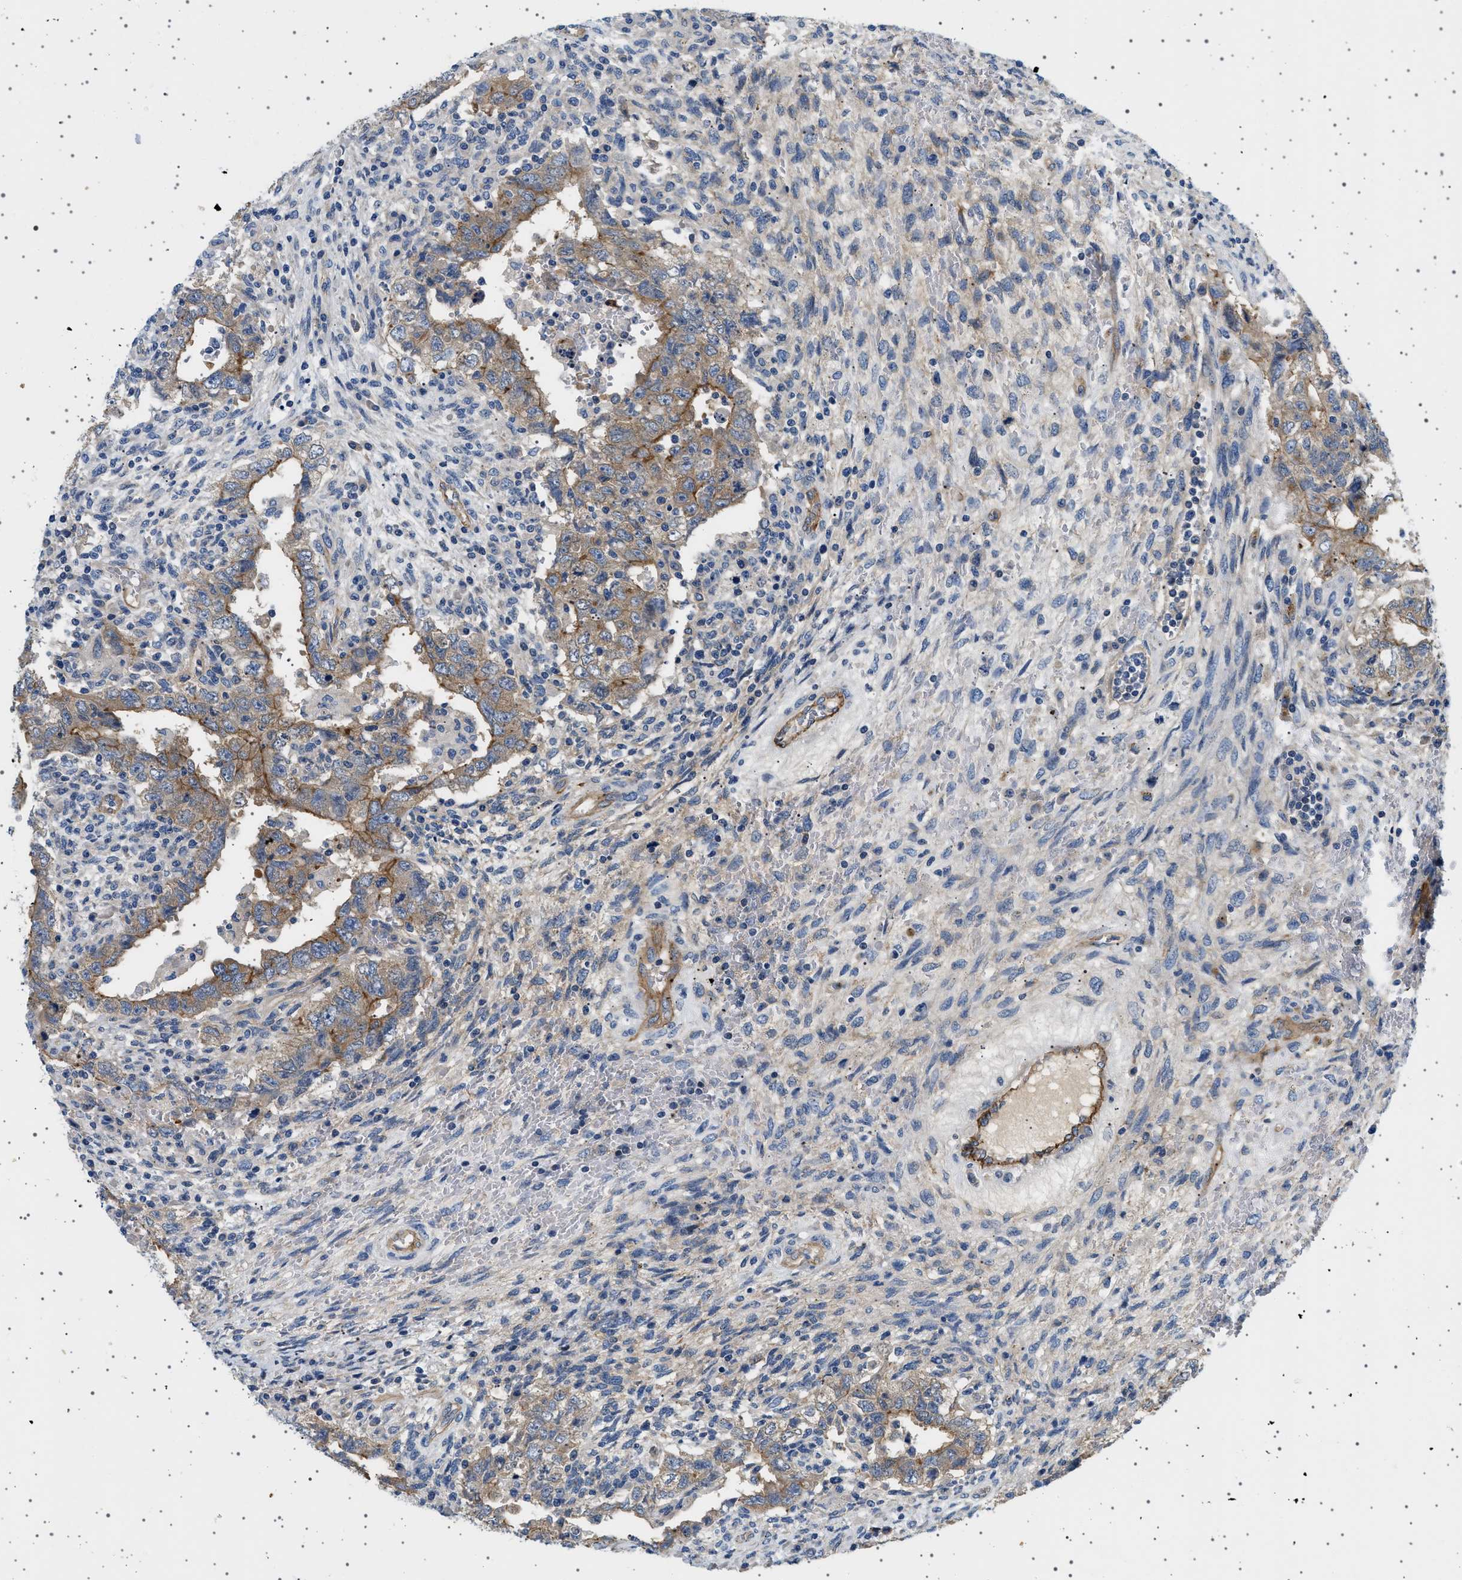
{"staining": {"intensity": "moderate", "quantity": ">75%", "location": "cytoplasmic/membranous"}, "tissue": "testis cancer", "cell_type": "Tumor cells", "image_type": "cancer", "snomed": [{"axis": "morphology", "description": "Carcinoma, Embryonal, NOS"}, {"axis": "topography", "description": "Testis"}], "caption": "A brown stain labels moderate cytoplasmic/membranous expression of a protein in testis embryonal carcinoma tumor cells.", "gene": "PLPP6", "patient": {"sex": "male", "age": 26}}